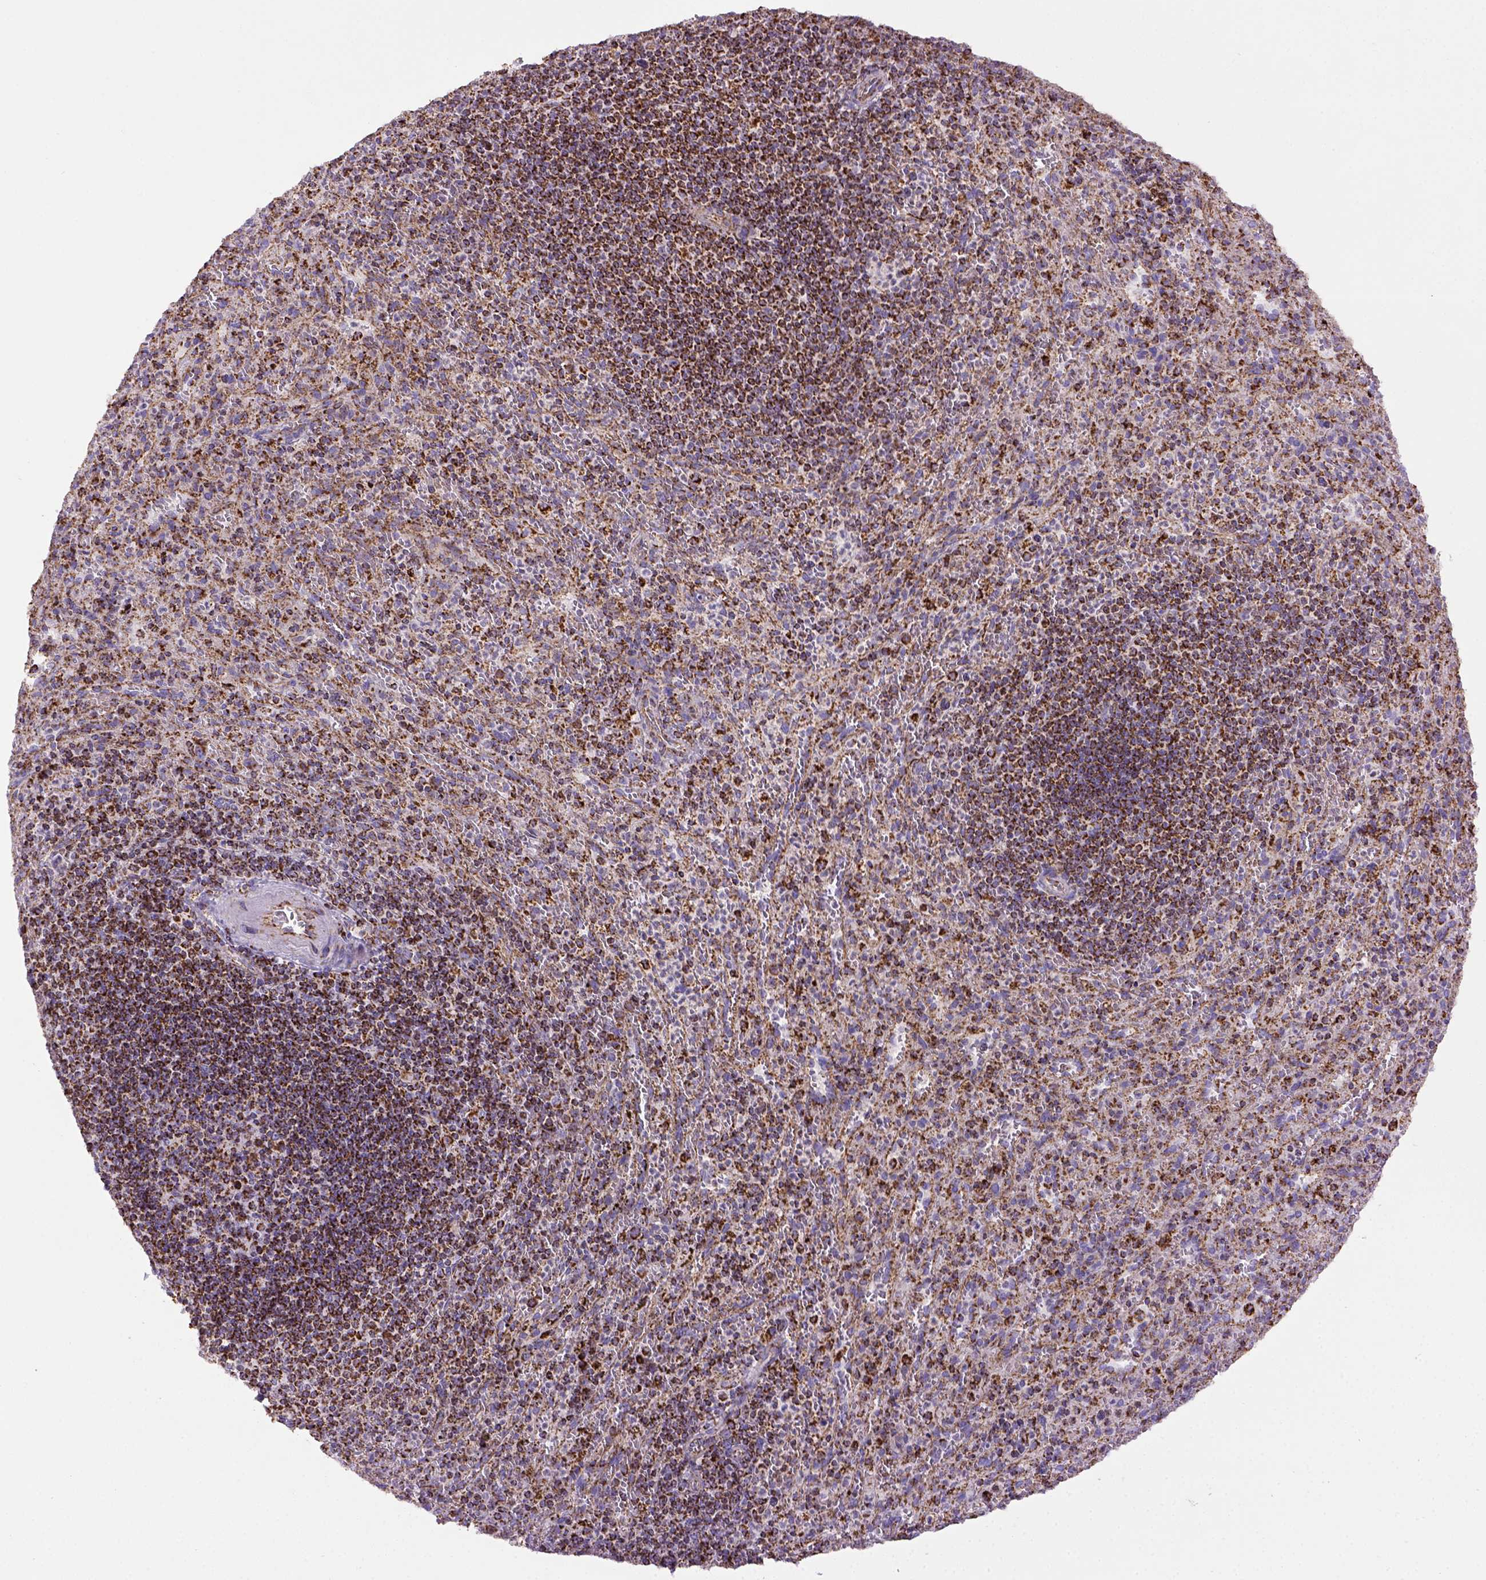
{"staining": {"intensity": "strong", "quantity": ">75%", "location": "cytoplasmic/membranous"}, "tissue": "spleen", "cell_type": "Cells in red pulp", "image_type": "normal", "snomed": [{"axis": "morphology", "description": "Normal tissue, NOS"}, {"axis": "topography", "description": "Spleen"}], "caption": "Spleen stained with immunohistochemistry (IHC) exhibits strong cytoplasmic/membranous expression in about >75% of cells in red pulp.", "gene": "MT", "patient": {"sex": "male", "age": 57}}